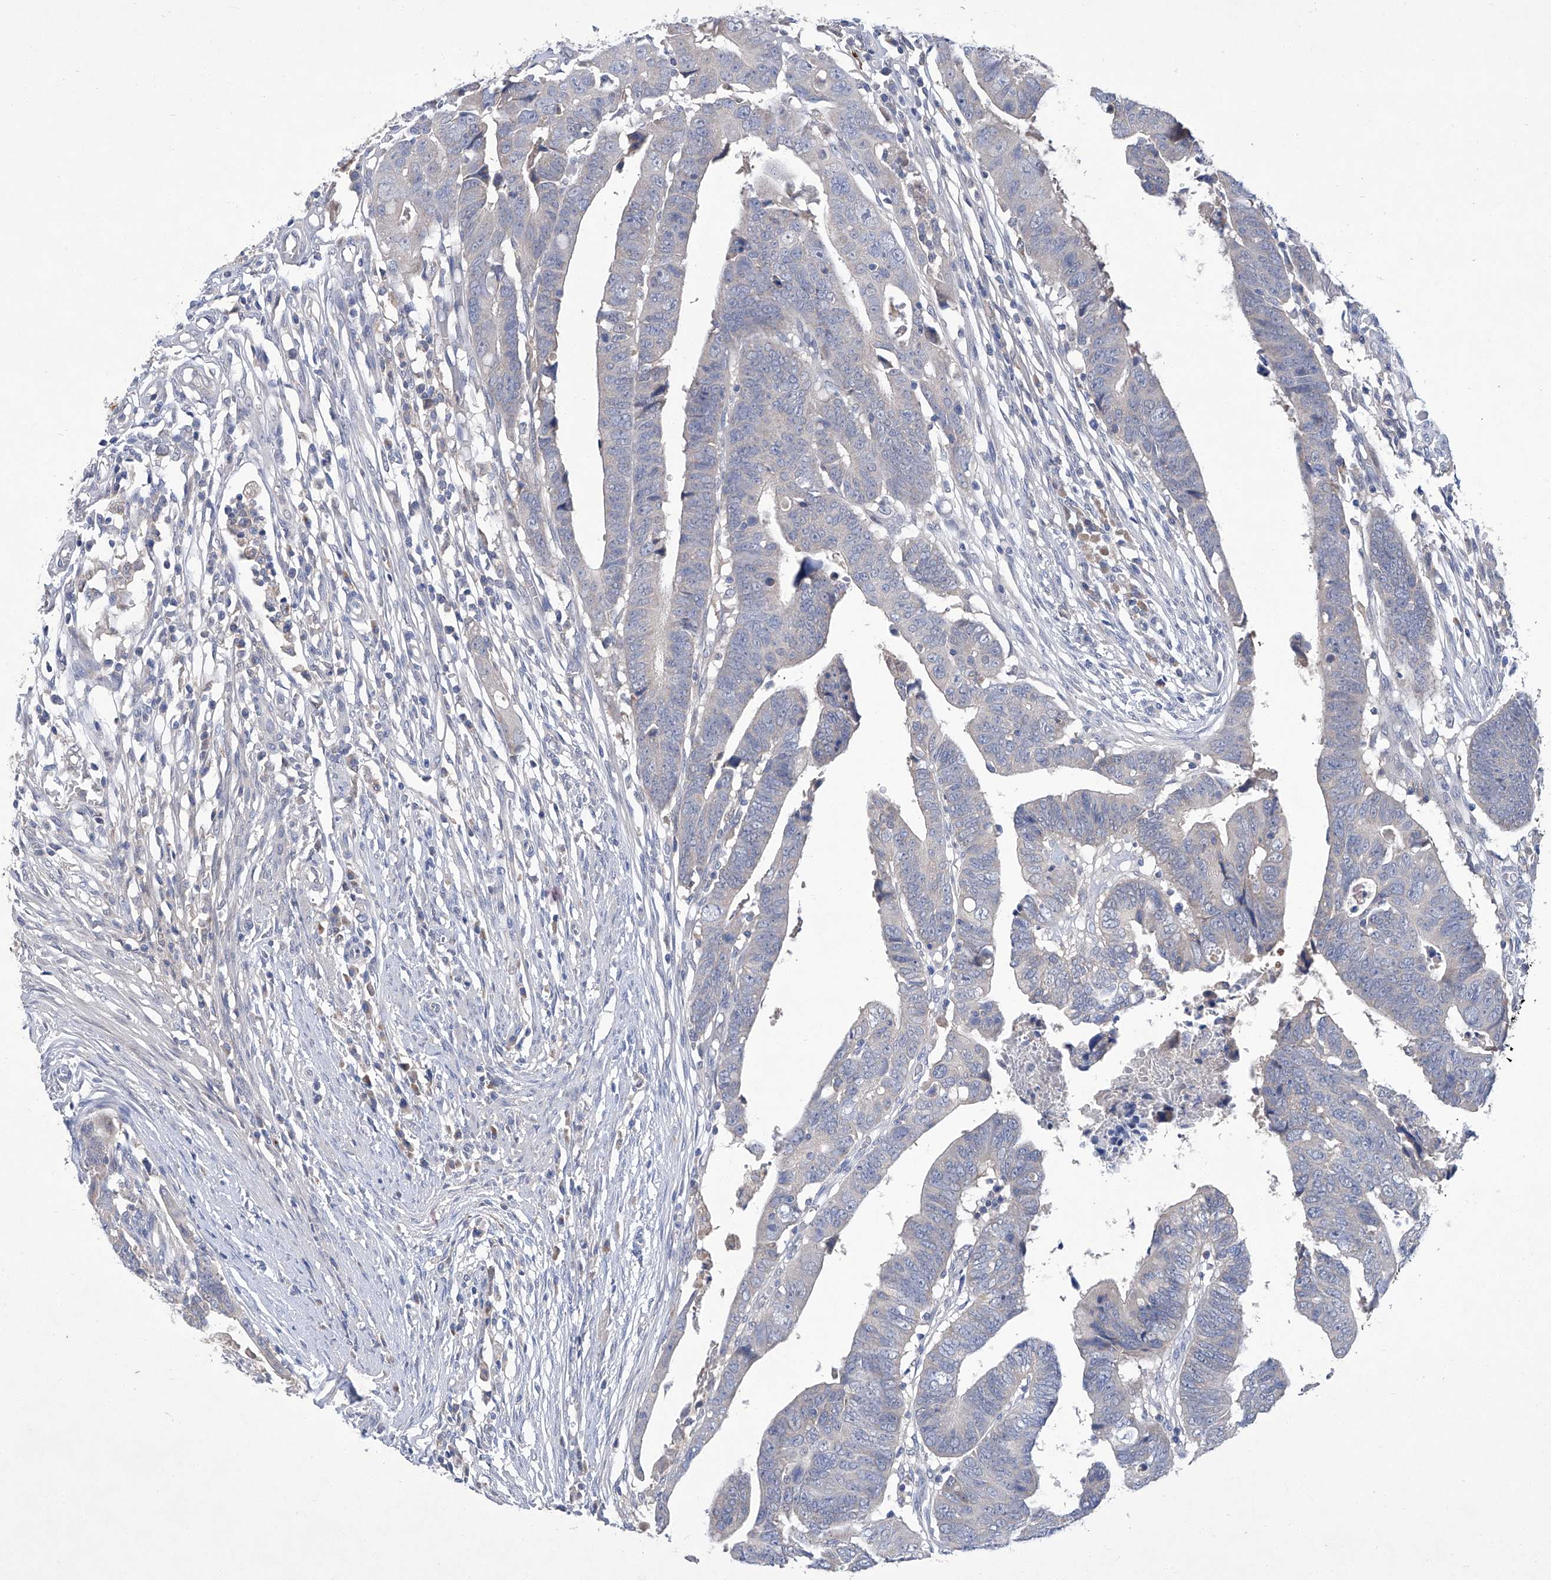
{"staining": {"intensity": "negative", "quantity": "none", "location": "none"}, "tissue": "colorectal cancer", "cell_type": "Tumor cells", "image_type": "cancer", "snomed": [{"axis": "morphology", "description": "Adenocarcinoma, NOS"}, {"axis": "topography", "description": "Rectum"}], "caption": "Immunohistochemistry of colorectal adenocarcinoma reveals no positivity in tumor cells.", "gene": "SBK2", "patient": {"sex": "female", "age": 65}}